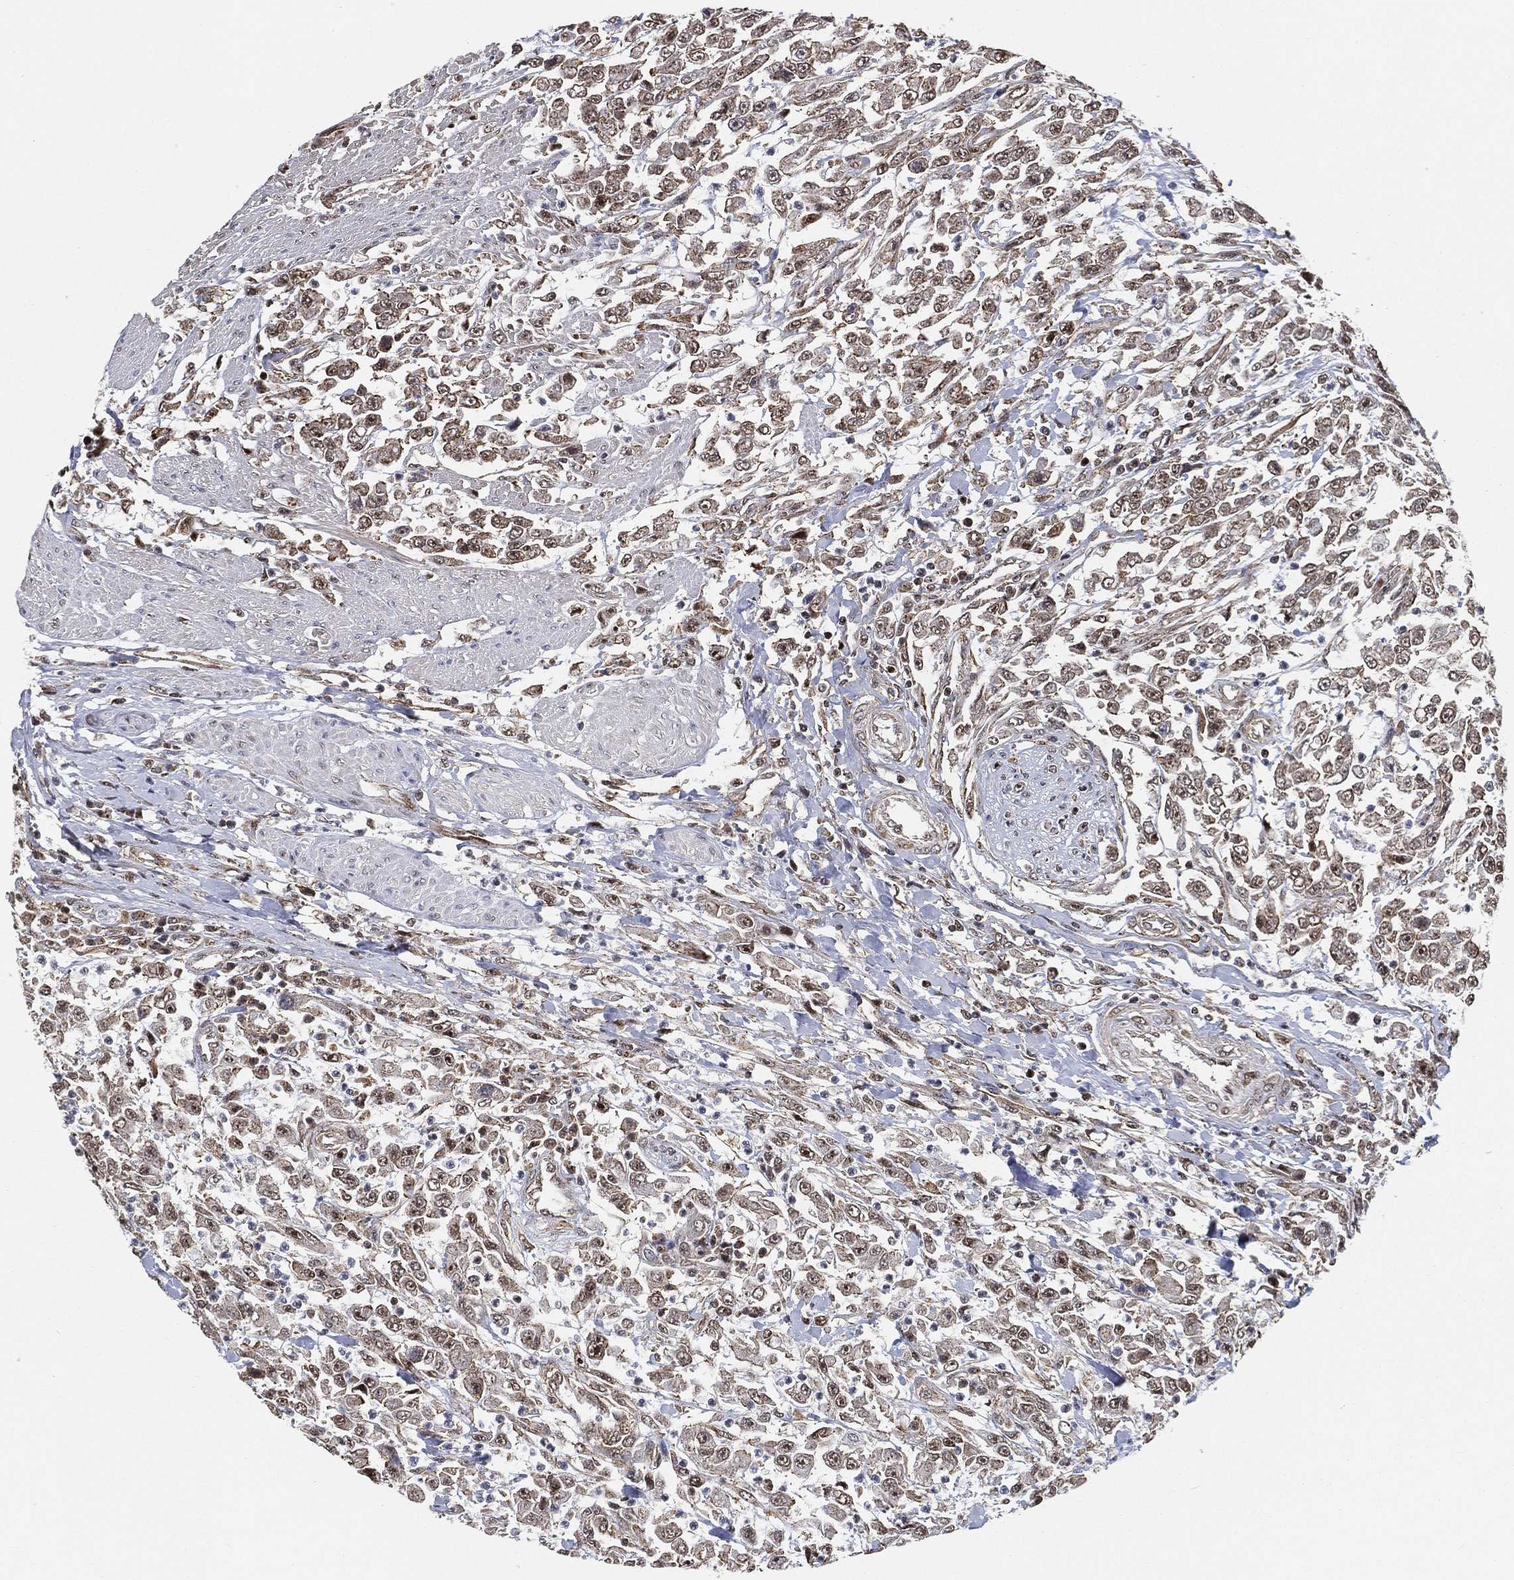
{"staining": {"intensity": "weak", "quantity": ">75%", "location": "cytoplasmic/membranous,nuclear"}, "tissue": "urothelial cancer", "cell_type": "Tumor cells", "image_type": "cancer", "snomed": [{"axis": "morphology", "description": "Urothelial carcinoma, High grade"}, {"axis": "topography", "description": "Urinary bladder"}], "caption": "IHC (DAB (3,3'-diaminobenzidine)) staining of high-grade urothelial carcinoma displays weak cytoplasmic/membranous and nuclear protein expression in about >75% of tumor cells.", "gene": "RSRC2", "patient": {"sex": "male", "age": 46}}